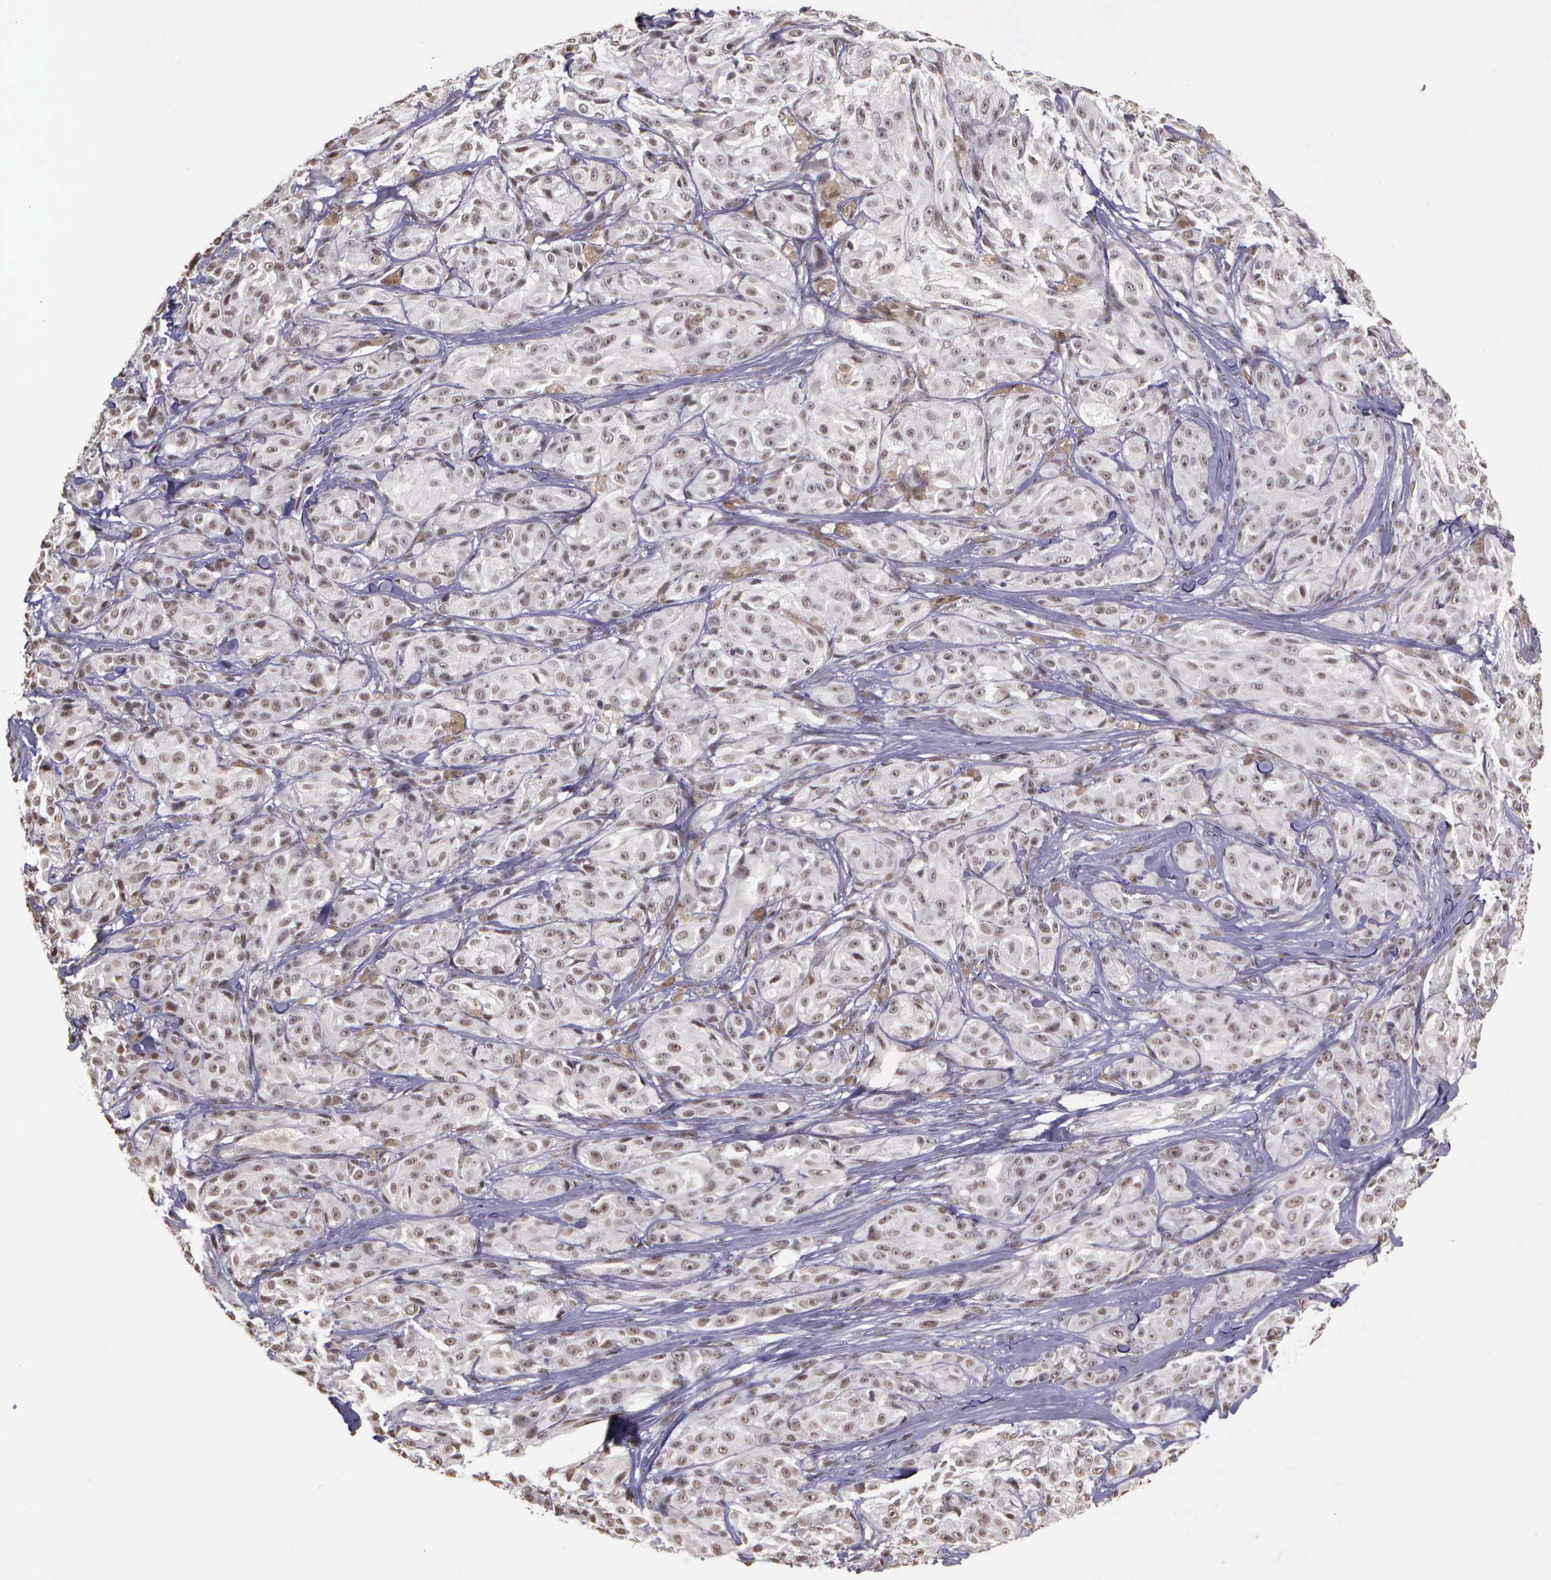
{"staining": {"intensity": "negative", "quantity": "none", "location": "none"}, "tissue": "melanoma", "cell_type": "Tumor cells", "image_type": "cancer", "snomed": [{"axis": "morphology", "description": "Malignant melanoma, NOS"}, {"axis": "topography", "description": "Skin"}], "caption": "High magnification brightfield microscopy of malignant melanoma stained with DAB (brown) and counterstained with hematoxylin (blue): tumor cells show no significant expression. Nuclei are stained in blue.", "gene": "ARMCX5", "patient": {"sex": "male", "age": 56}}